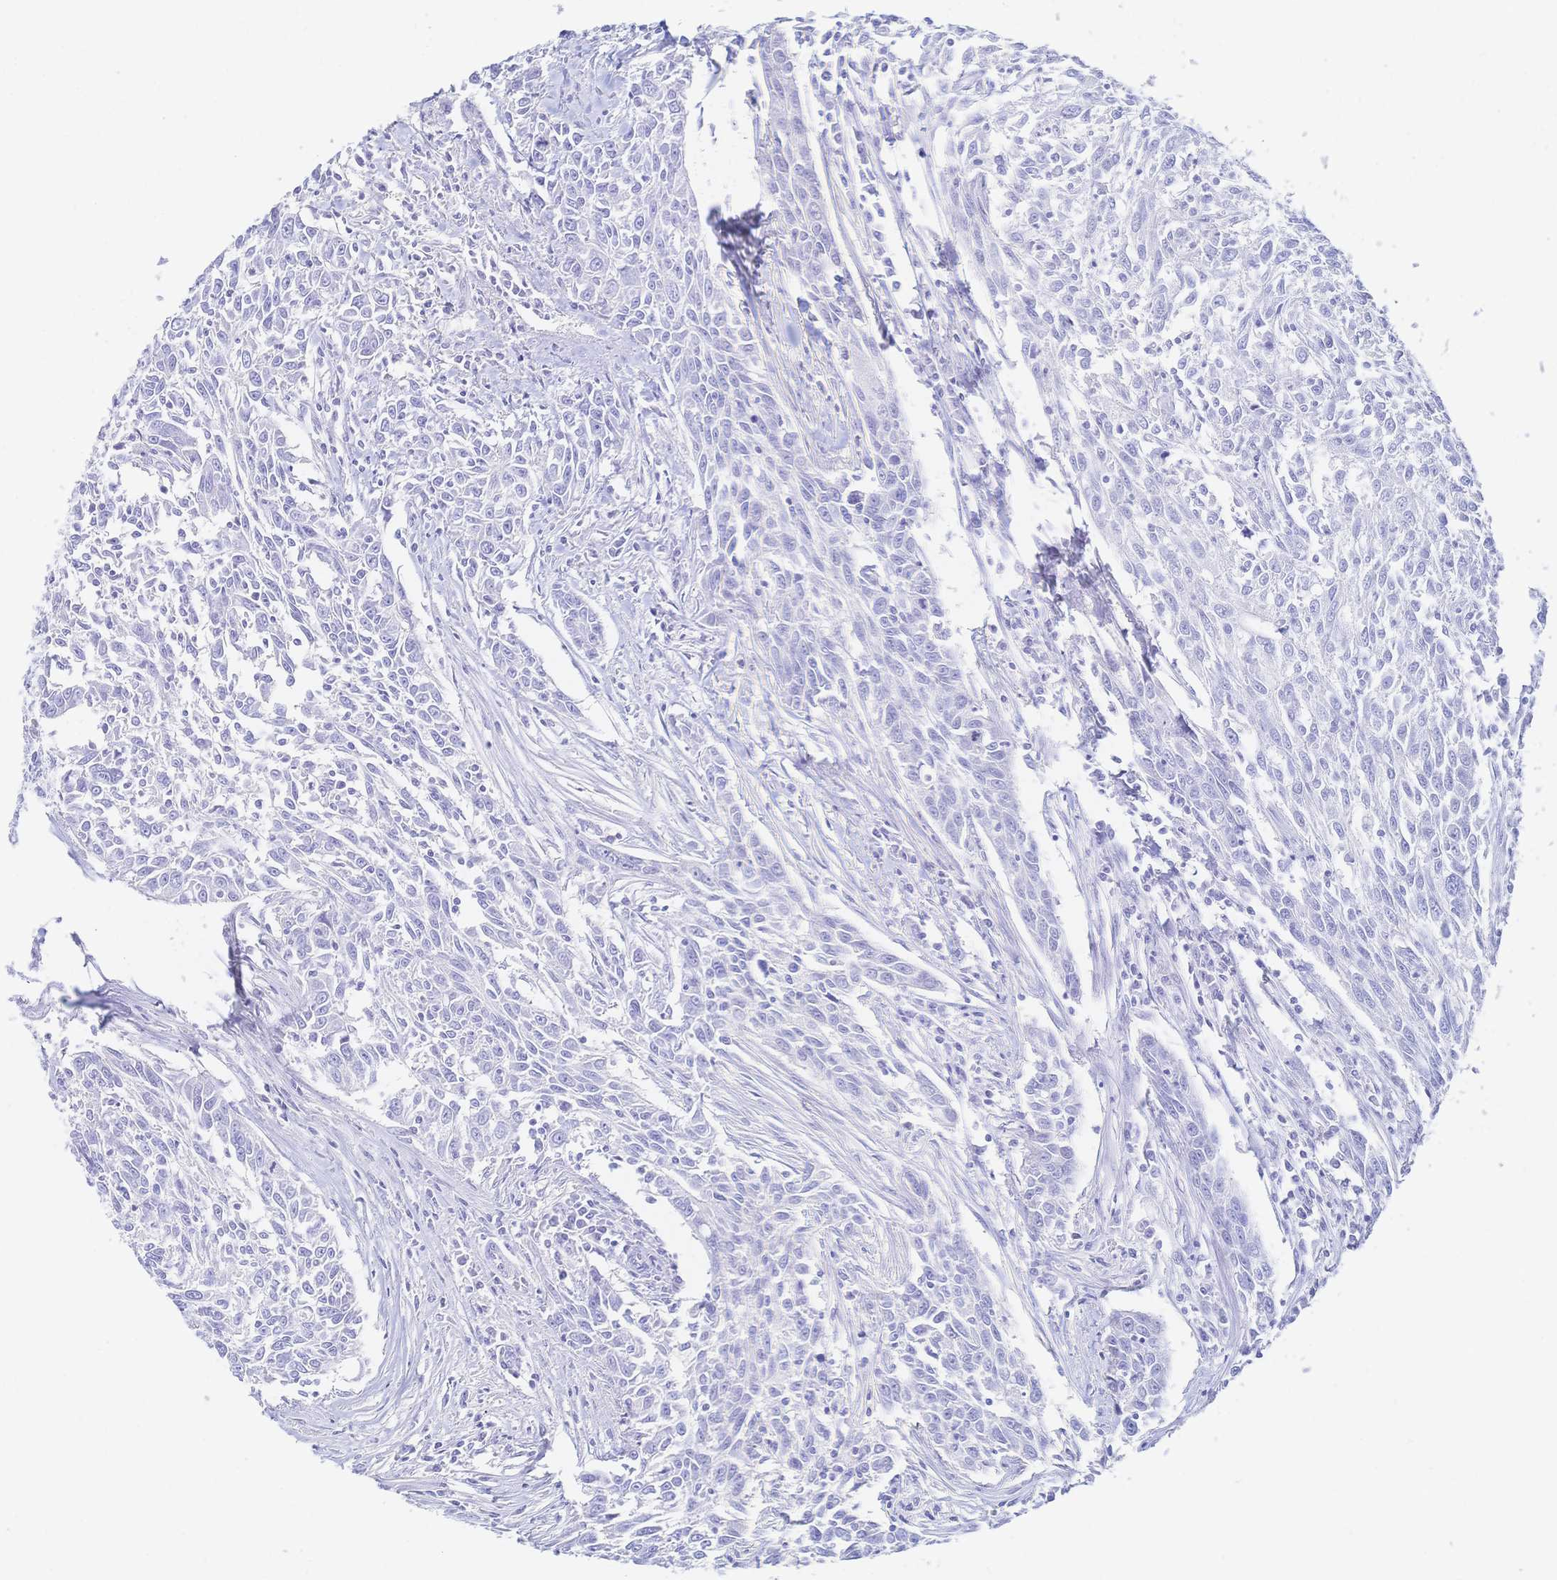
{"staining": {"intensity": "negative", "quantity": "none", "location": "none"}, "tissue": "breast cancer", "cell_type": "Tumor cells", "image_type": "cancer", "snomed": [{"axis": "morphology", "description": "Duct carcinoma"}, {"axis": "topography", "description": "Breast"}], "caption": "A high-resolution image shows immunohistochemistry staining of breast cancer (invasive ductal carcinoma), which displays no significant expression in tumor cells. Brightfield microscopy of immunohistochemistry stained with DAB (brown) and hematoxylin (blue), captured at high magnification.", "gene": "MEP1B", "patient": {"sex": "female", "age": 50}}